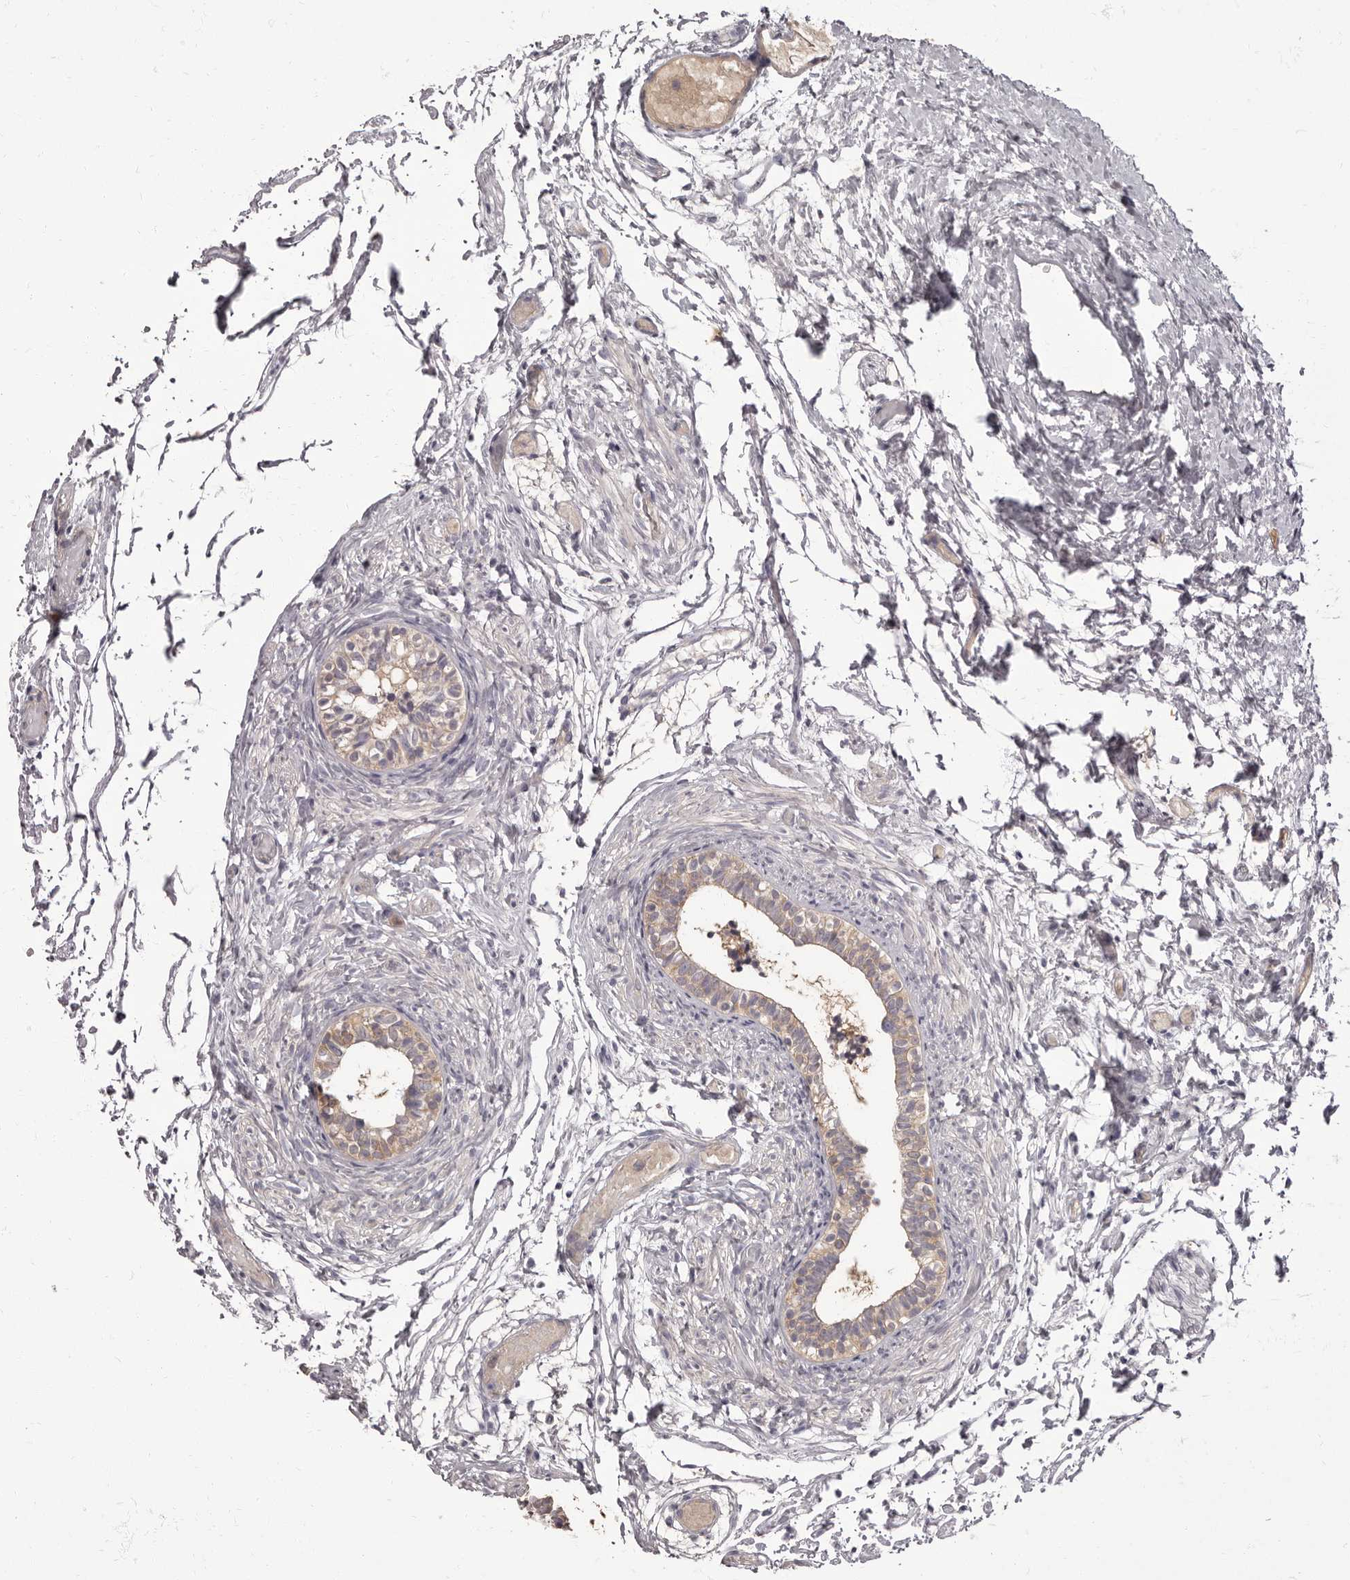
{"staining": {"intensity": "moderate", "quantity": ">75%", "location": "cytoplasmic/membranous"}, "tissue": "epididymis", "cell_type": "Glandular cells", "image_type": "normal", "snomed": [{"axis": "morphology", "description": "Normal tissue, NOS"}, {"axis": "topography", "description": "Epididymis"}], "caption": "Epididymis stained for a protein (brown) demonstrates moderate cytoplasmic/membranous positive expression in approximately >75% of glandular cells.", "gene": "APEH", "patient": {"sex": "male", "age": 5}}